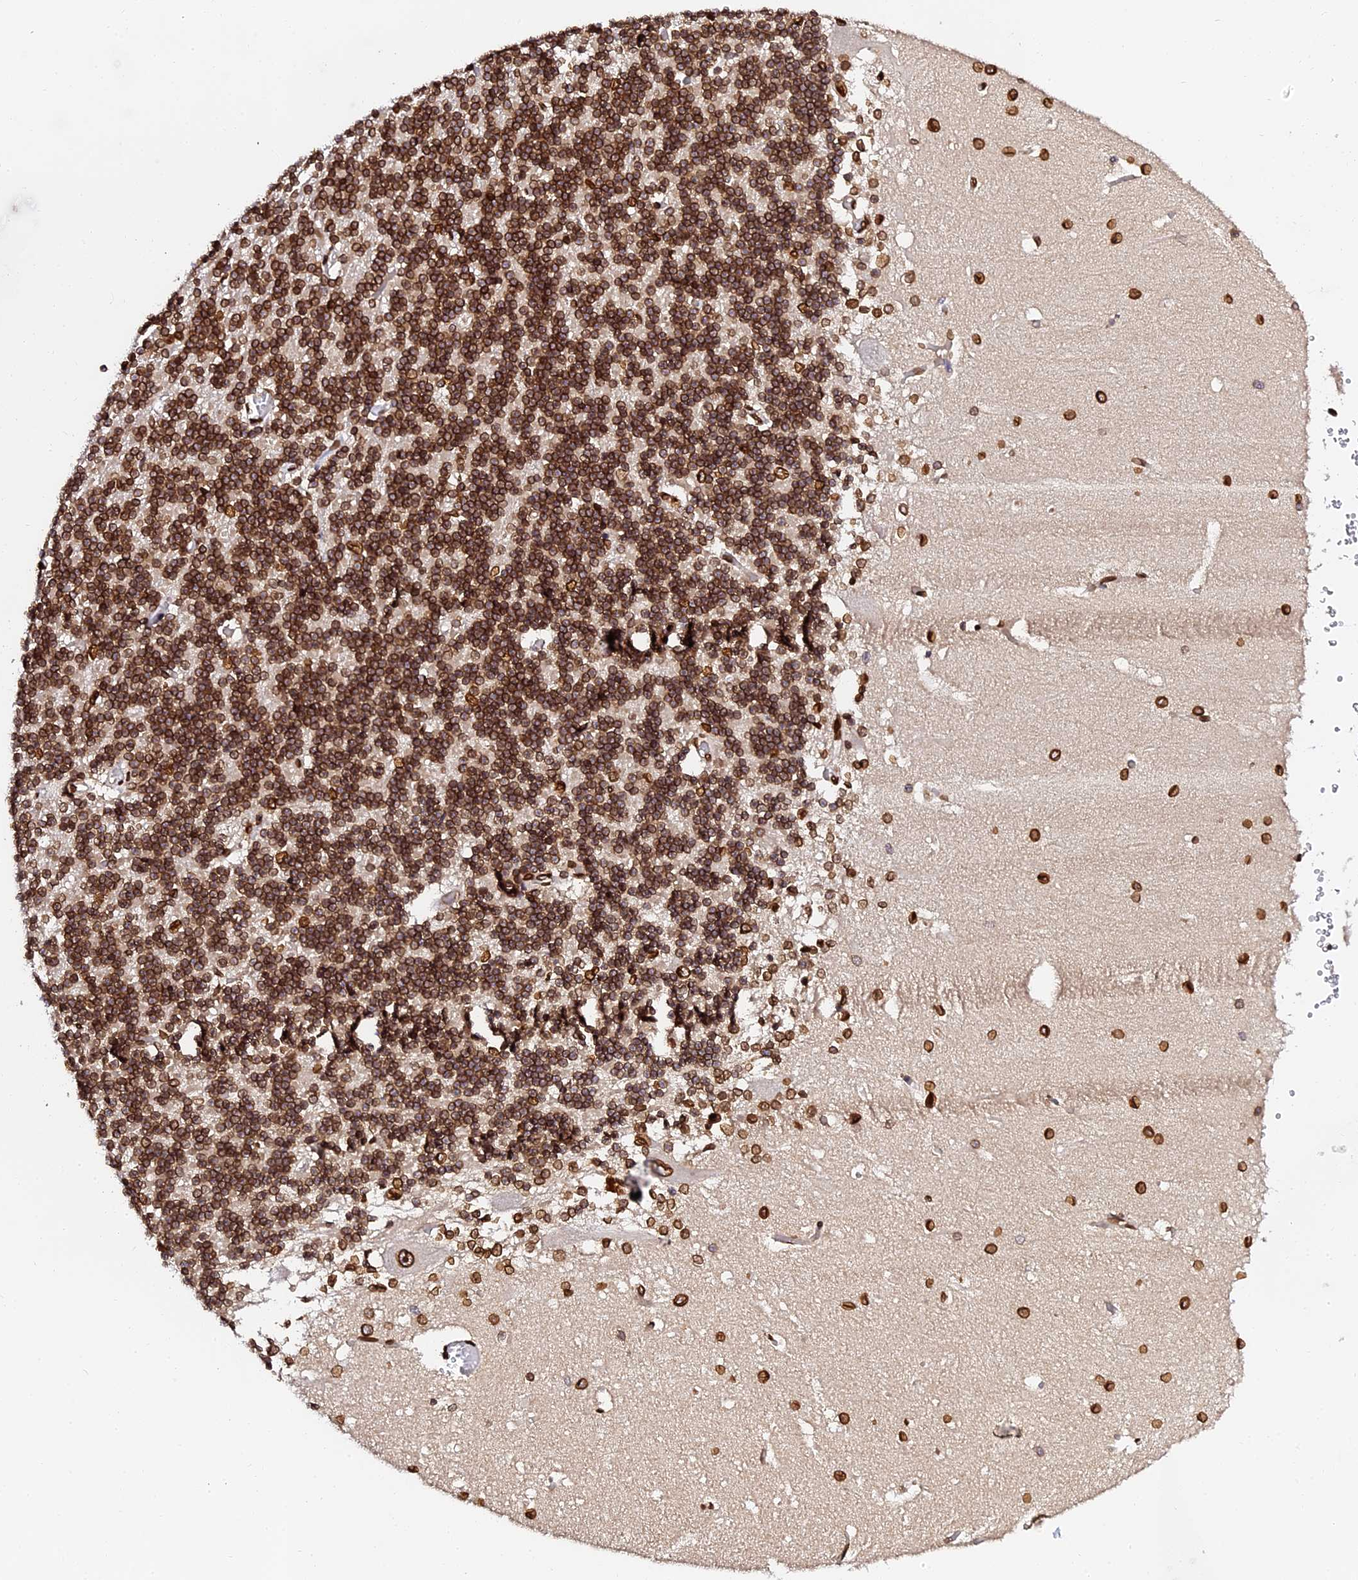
{"staining": {"intensity": "strong", "quantity": ">75%", "location": "cytoplasmic/membranous,nuclear"}, "tissue": "cerebellum", "cell_type": "Cells in granular layer", "image_type": "normal", "snomed": [{"axis": "morphology", "description": "Normal tissue, NOS"}, {"axis": "topography", "description": "Cerebellum"}], "caption": "Protein expression analysis of normal cerebellum displays strong cytoplasmic/membranous,nuclear staining in about >75% of cells in granular layer. (Stains: DAB (3,3'-diaminobenzidine) in brown, nuclei in blue, Microscopy: brightfield microscopy at high magnification).", "gene": "ANAPC5", "patient": {"sex": "male", "age": 37}}